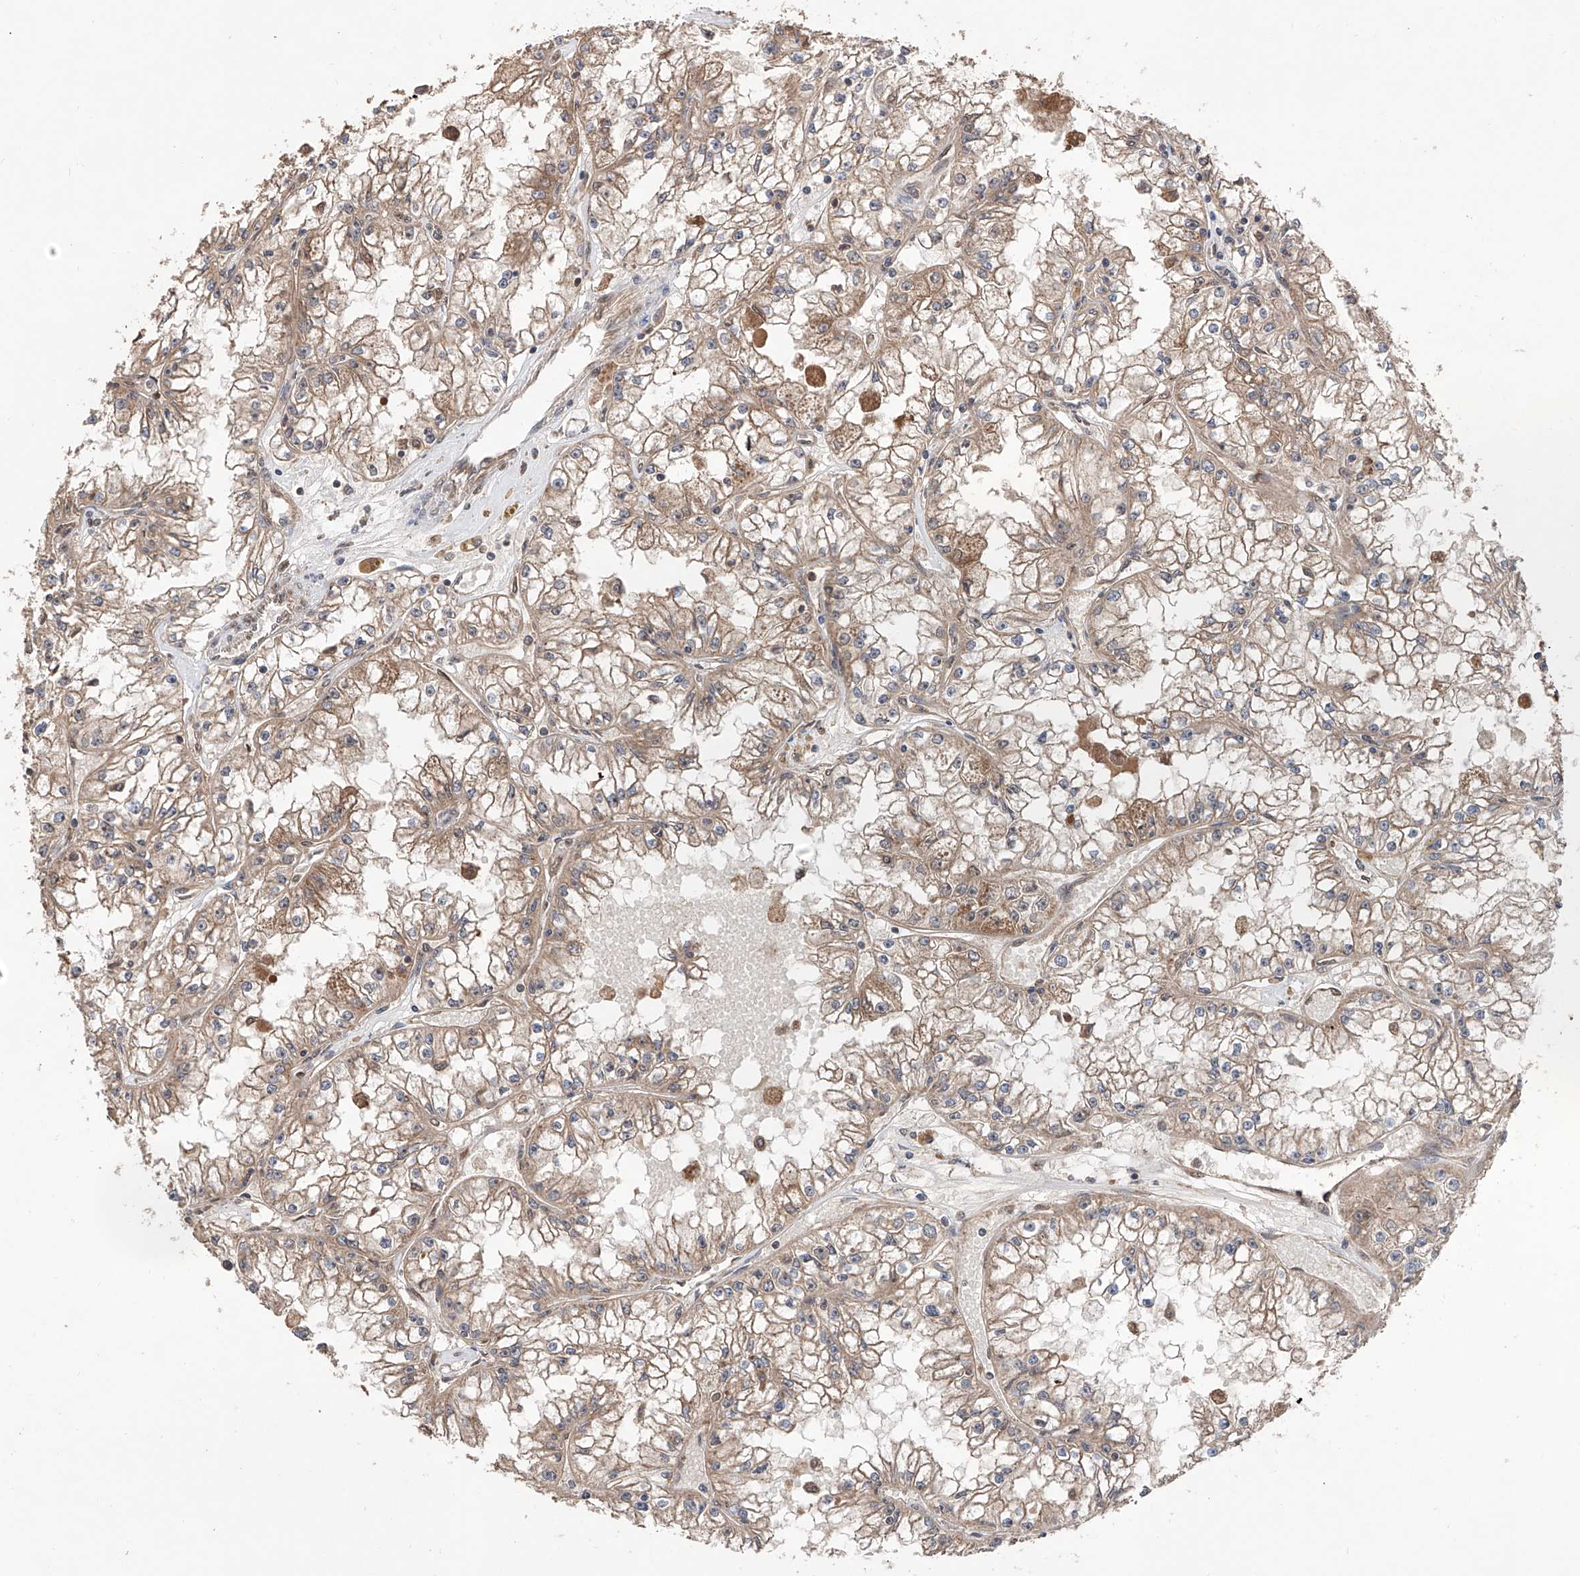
{"staining": {"intensity": "moderate", "quantity": ">75%", "location": "cytoplasmic/membranous"}, "tissue": "renal cancer", "cell_type": "Tumor cells", "image_type": "cancer", "snomed": [{"axis": "morphology", "description": "Adenocarcinoma, NOS"}, {"axis": "topography", "description": "Kidney"}], "caption": "The image demonstrates staining of renal adenocarcinoma, revealing moderate cytoplasmic/membranous protein staining (brown color) within tumor cells. The staining was performed using DAB (3,3'-diaminobenzidine) to visualize the protein expression in brown, while the nuclei were stained in blue with hematoxylin (Magnification: 20x).", "gene": "FAM135A", "patient": {"sex": "male", "age": 56}}